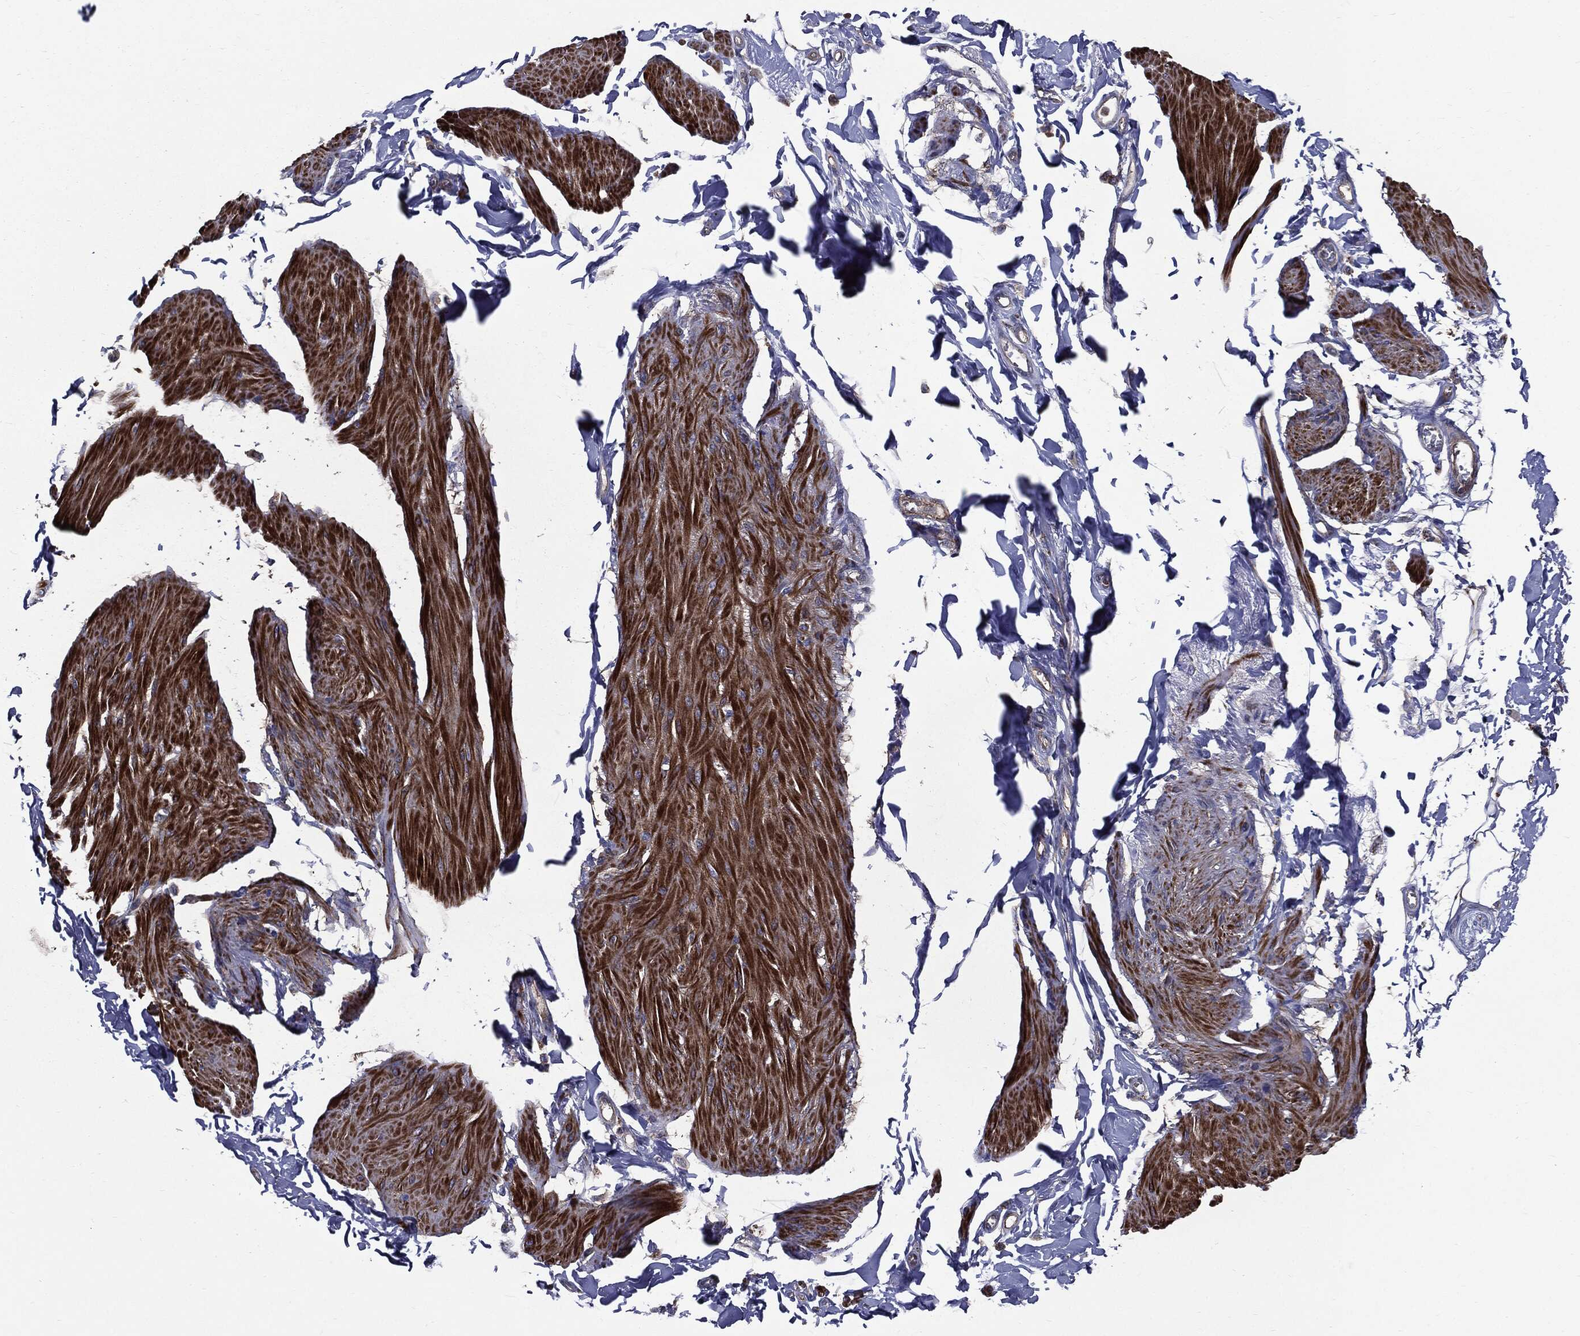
{"staining": {"intensity": "strong", "quantity": "25%-75%", "location": "cytoplasmic/membranous"}, "tissue": "smooth muscle", "cell_type": "Smooth muscle cells", "image_type": "normal", "snomed": [{"axis": "morphology", "description": "Normal tissue, NOS"}, {"axis": "topography", "description": "Adipose tissue"}, {"axis": "topography", "description": "Smooth muscle"}, {"axis": "topography", "description": "Peripheral nerve tissue"}], "caption": "Immunohistochemical staining of benign smooth muscle reveals high levels of strong cytoplasmic/membranous expression in approximately 25%-75% of smooth muscle cells.", "gene": "PDCD6IP", "patient": {"sex": "male", "age": 83}}